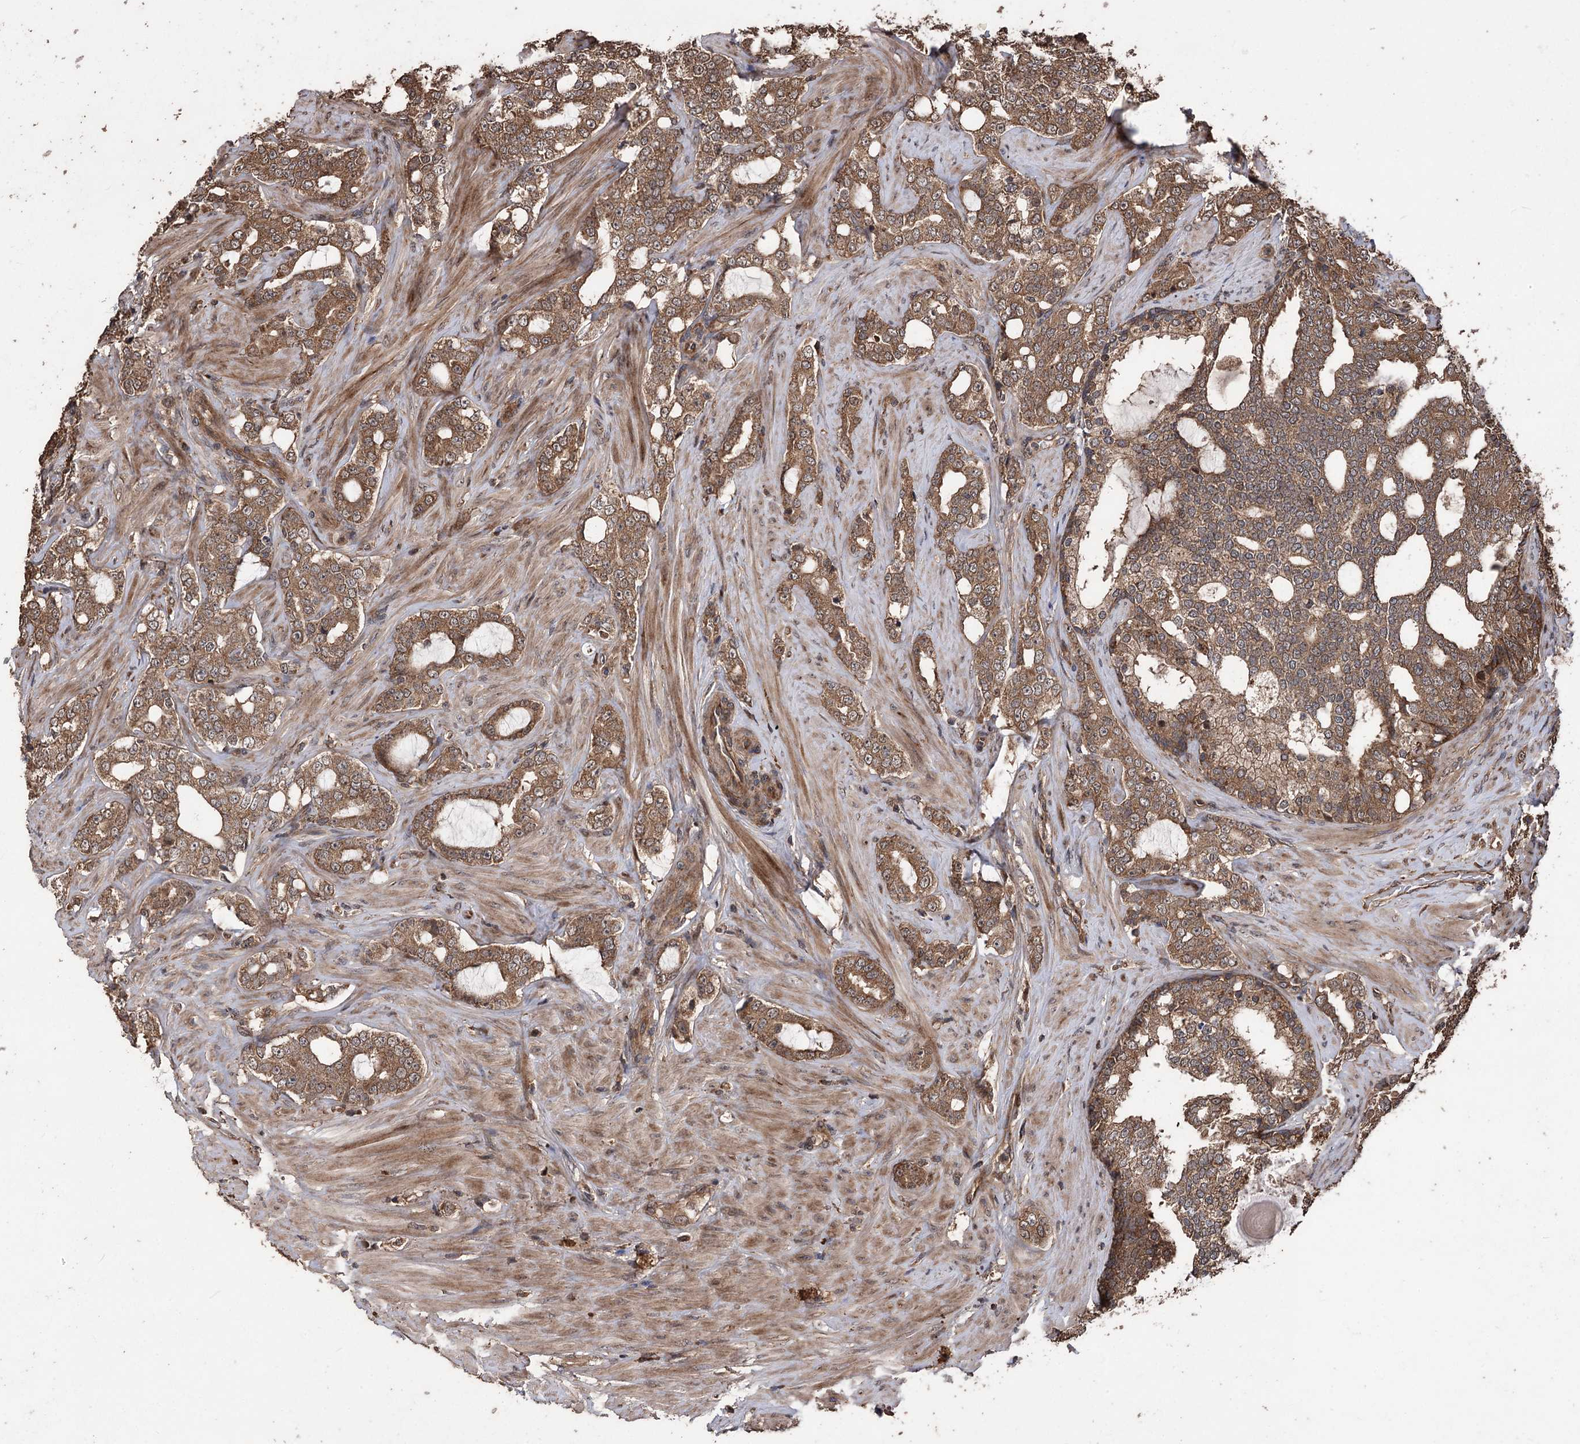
{"staining": {"intensity": "moderate", "quantity": ">75%", "location": "cytoplasmic/membranous"}, "tissue": "prostate cancer", "cell_type": "Tumor cells", "image_type": "cancer", "snomed": [{"axis": "morphology", "description": "Adenocarcinoma, High grade"}, {"axis": "topography", "description": "Prostate"}], "caption": "Tumor cells show moderate cytoplasmic/membranous expression in approximately >75% of cells in prostate cancer (adenocarcinoma (high-grade)). (Stains: DAB (3,3'-diaminobenzidine) in brown, nuclei in blue, Microscopy: brightfield microscopy at high magnification).", "gene": "RASSF3", "patient": {"sex": "male", "age": 64}}